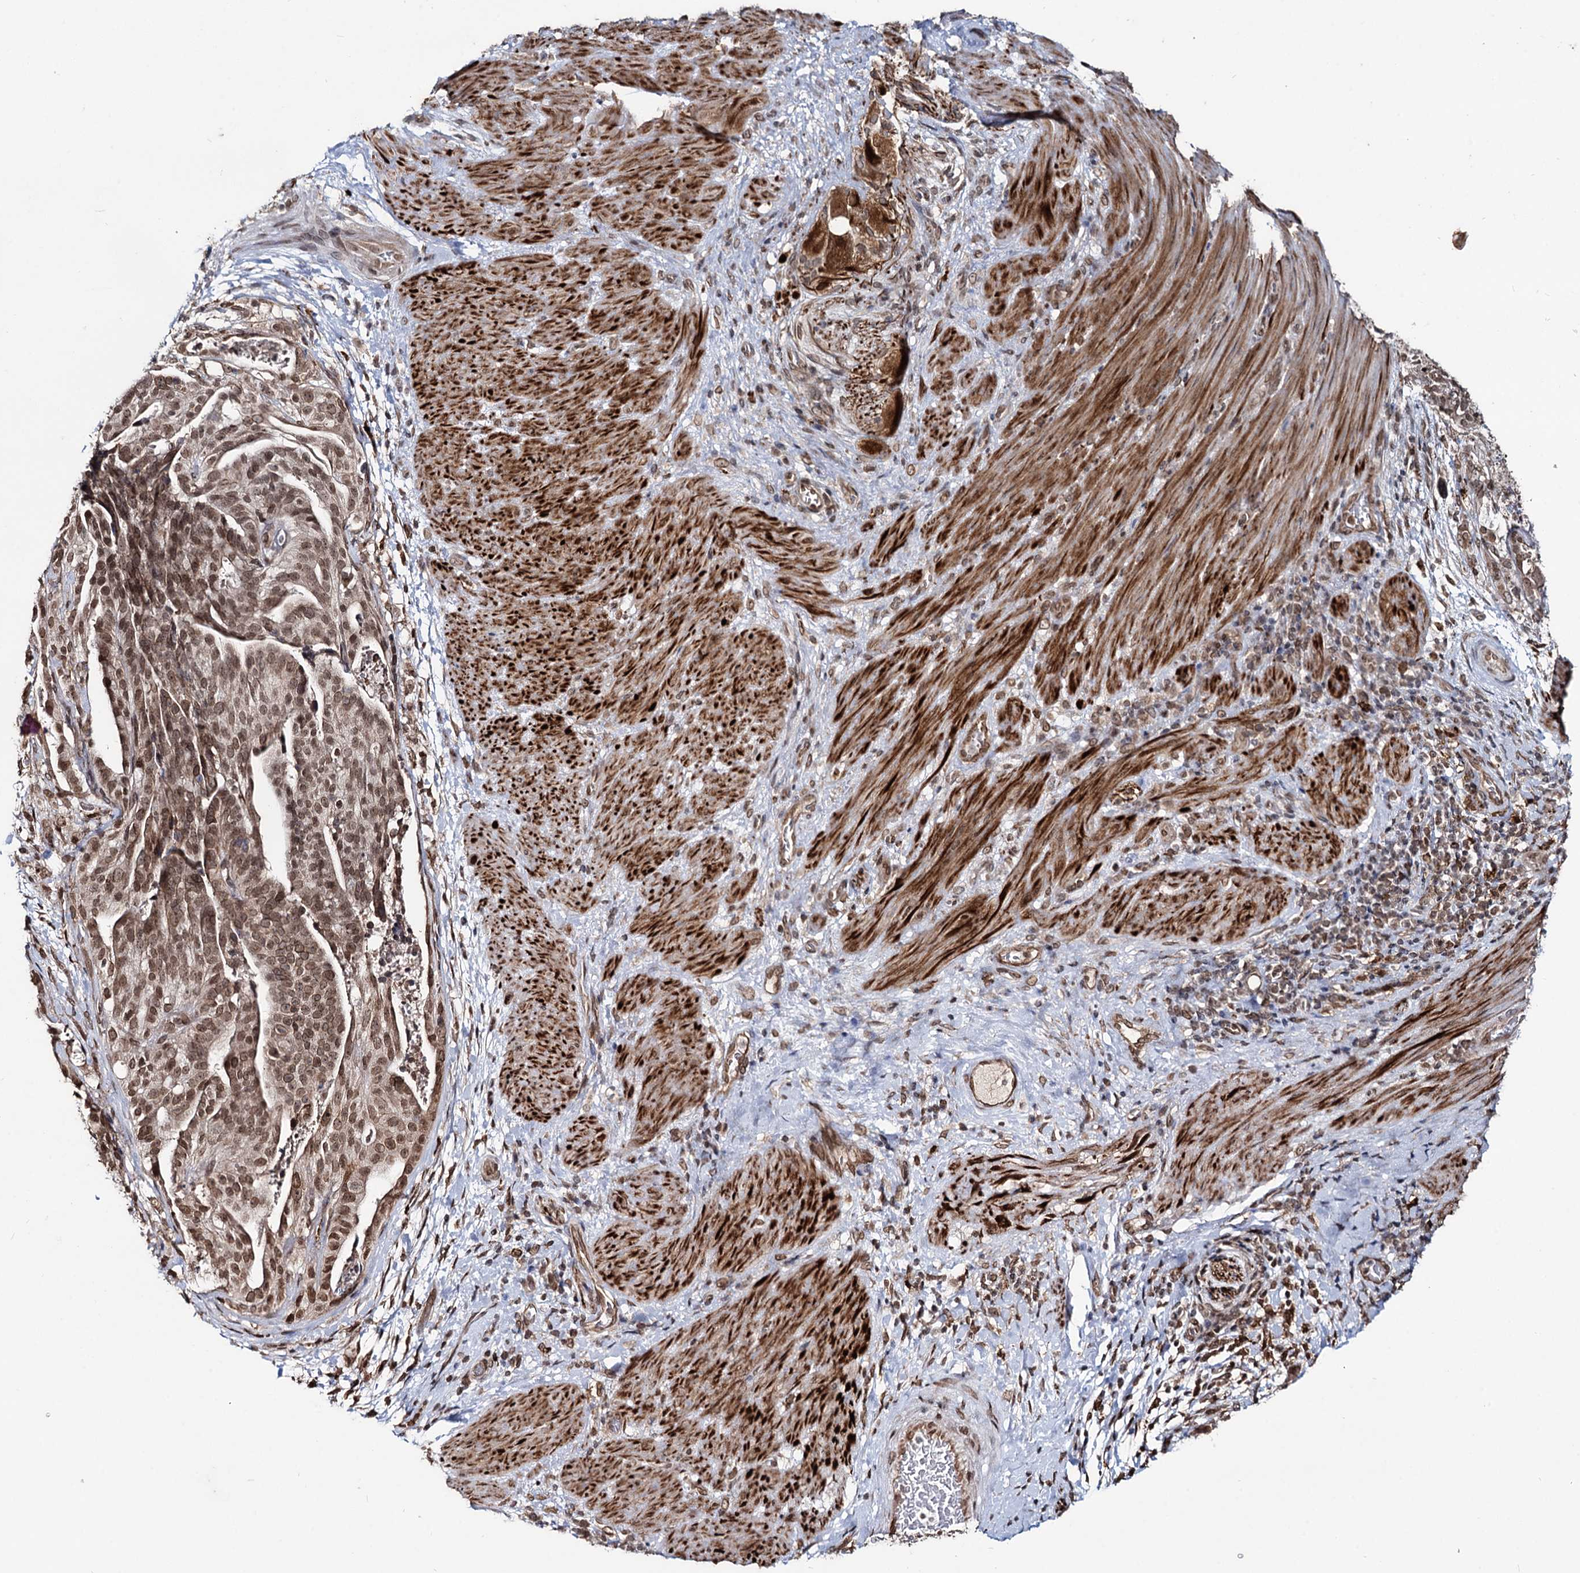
{"staining": {"intensity": "moderate", "quantity": ">75%", "location": "cytoplasmic/membranous,nuclear"}, "tissue": "stomach cancer", "cell_type": "Tumor cells", "image_type": "cancer", "snomed": [{"axis": "morphology", "description": "Adenocarcinoma, NOS"}, {"axis": "topography", "description": "Stomach"}], "caption": "A histopathology image of stomach adenocarcinoma stained for a protein displays moderate cytoplasmic/membranous and nuclear brown staining in tumor cells.", "gene": "RNF6", "patient": {"sex": "male", "age": 48}}